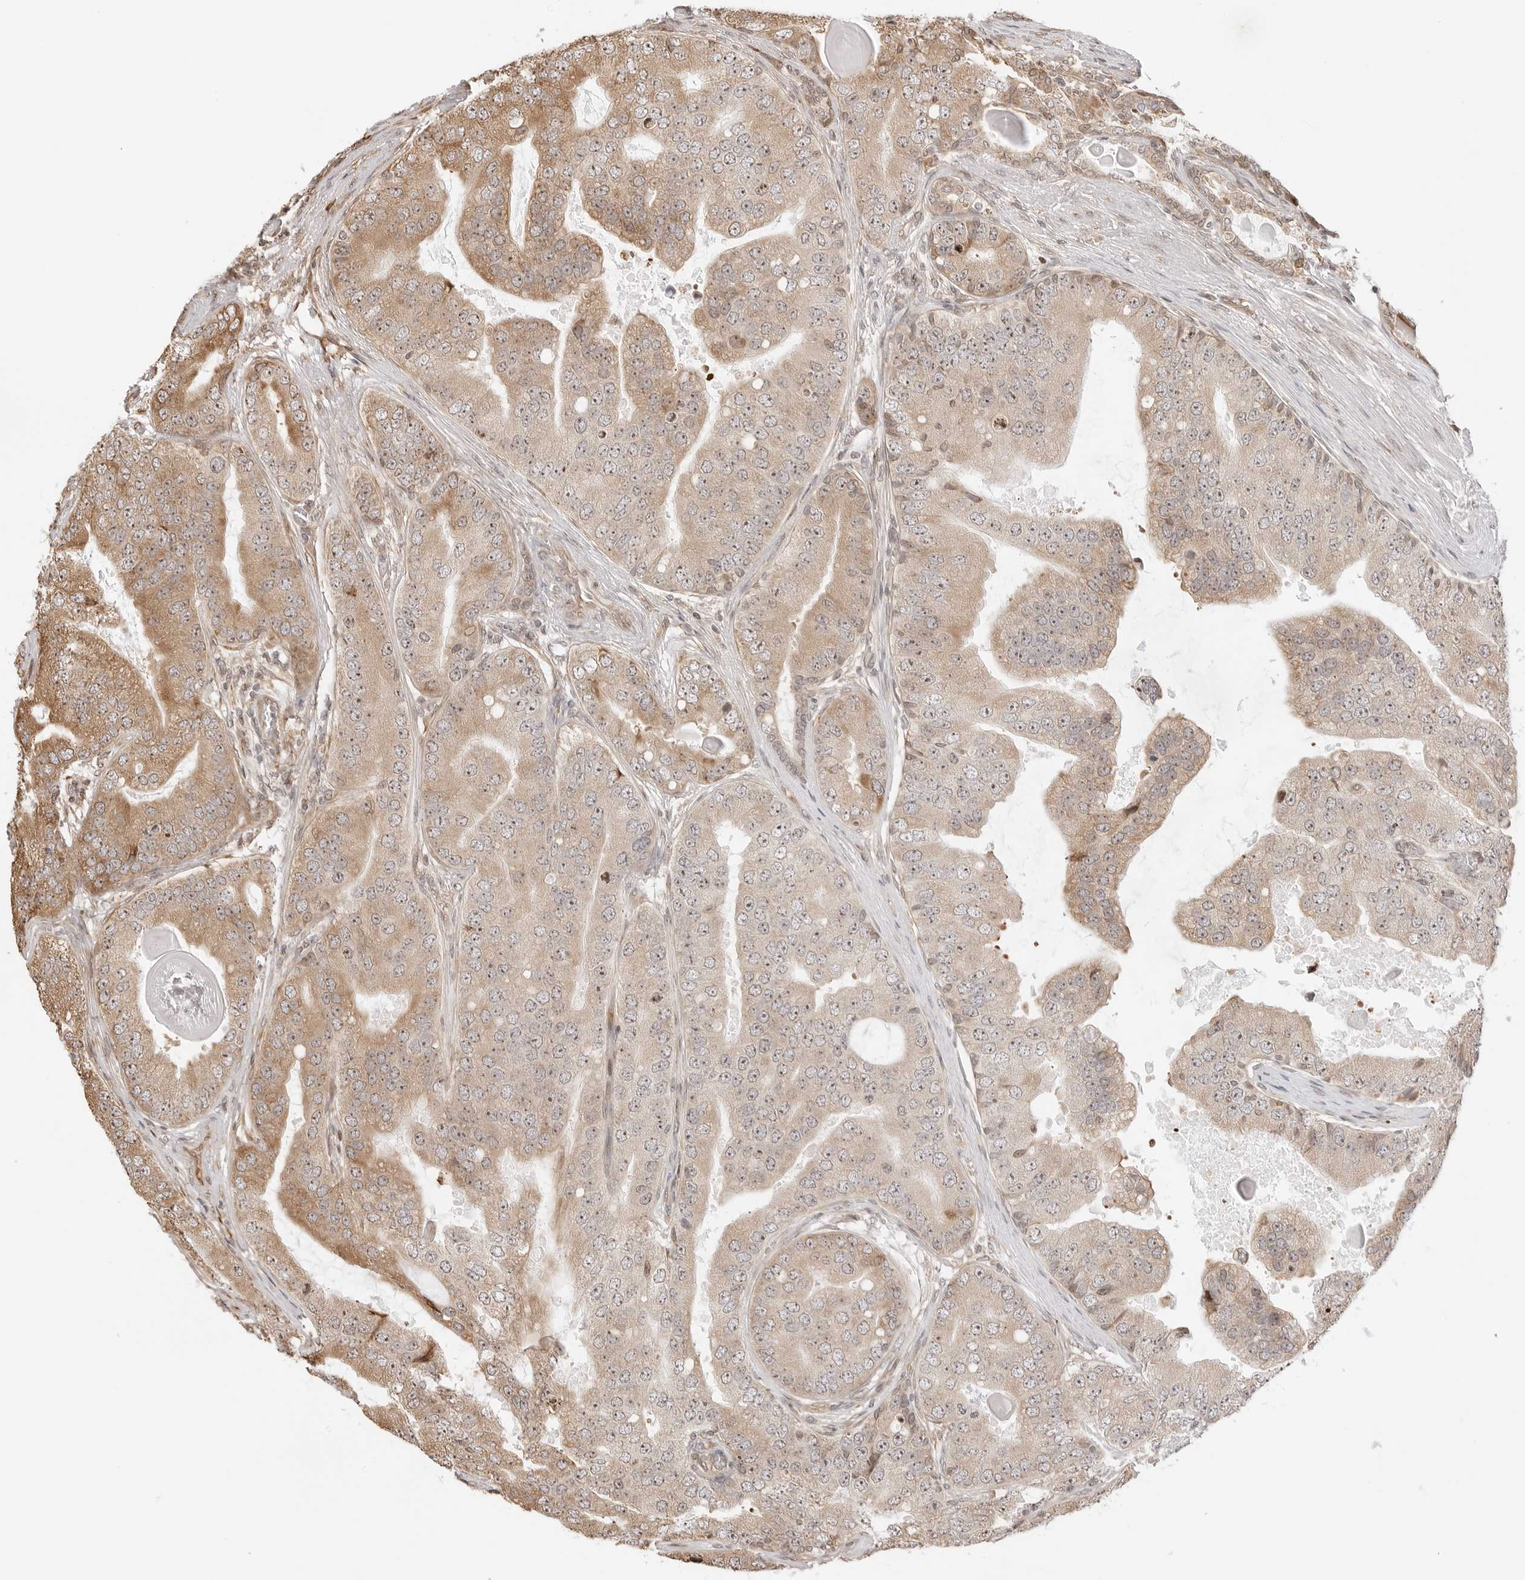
{"staining": {"intensity": "moderate", "quantity": ">75%", "location": "cytoplasmic/membranous,nuclear"}, "tissue": "prostate cancer", "cell_type": "Tumor cells", "image_type": "cancer", "snomed": [{"axis": "morphology", "description": "Adenocarcinoma, High grade"}, {"axis": "topography", "description": "Prostate"}], "caption": "Prostate cancer stained with a protein marker exhibits moderate staining in tumor cells.", "gene": "FKBP14", "patient": {"sex": "male", "age": 70}}